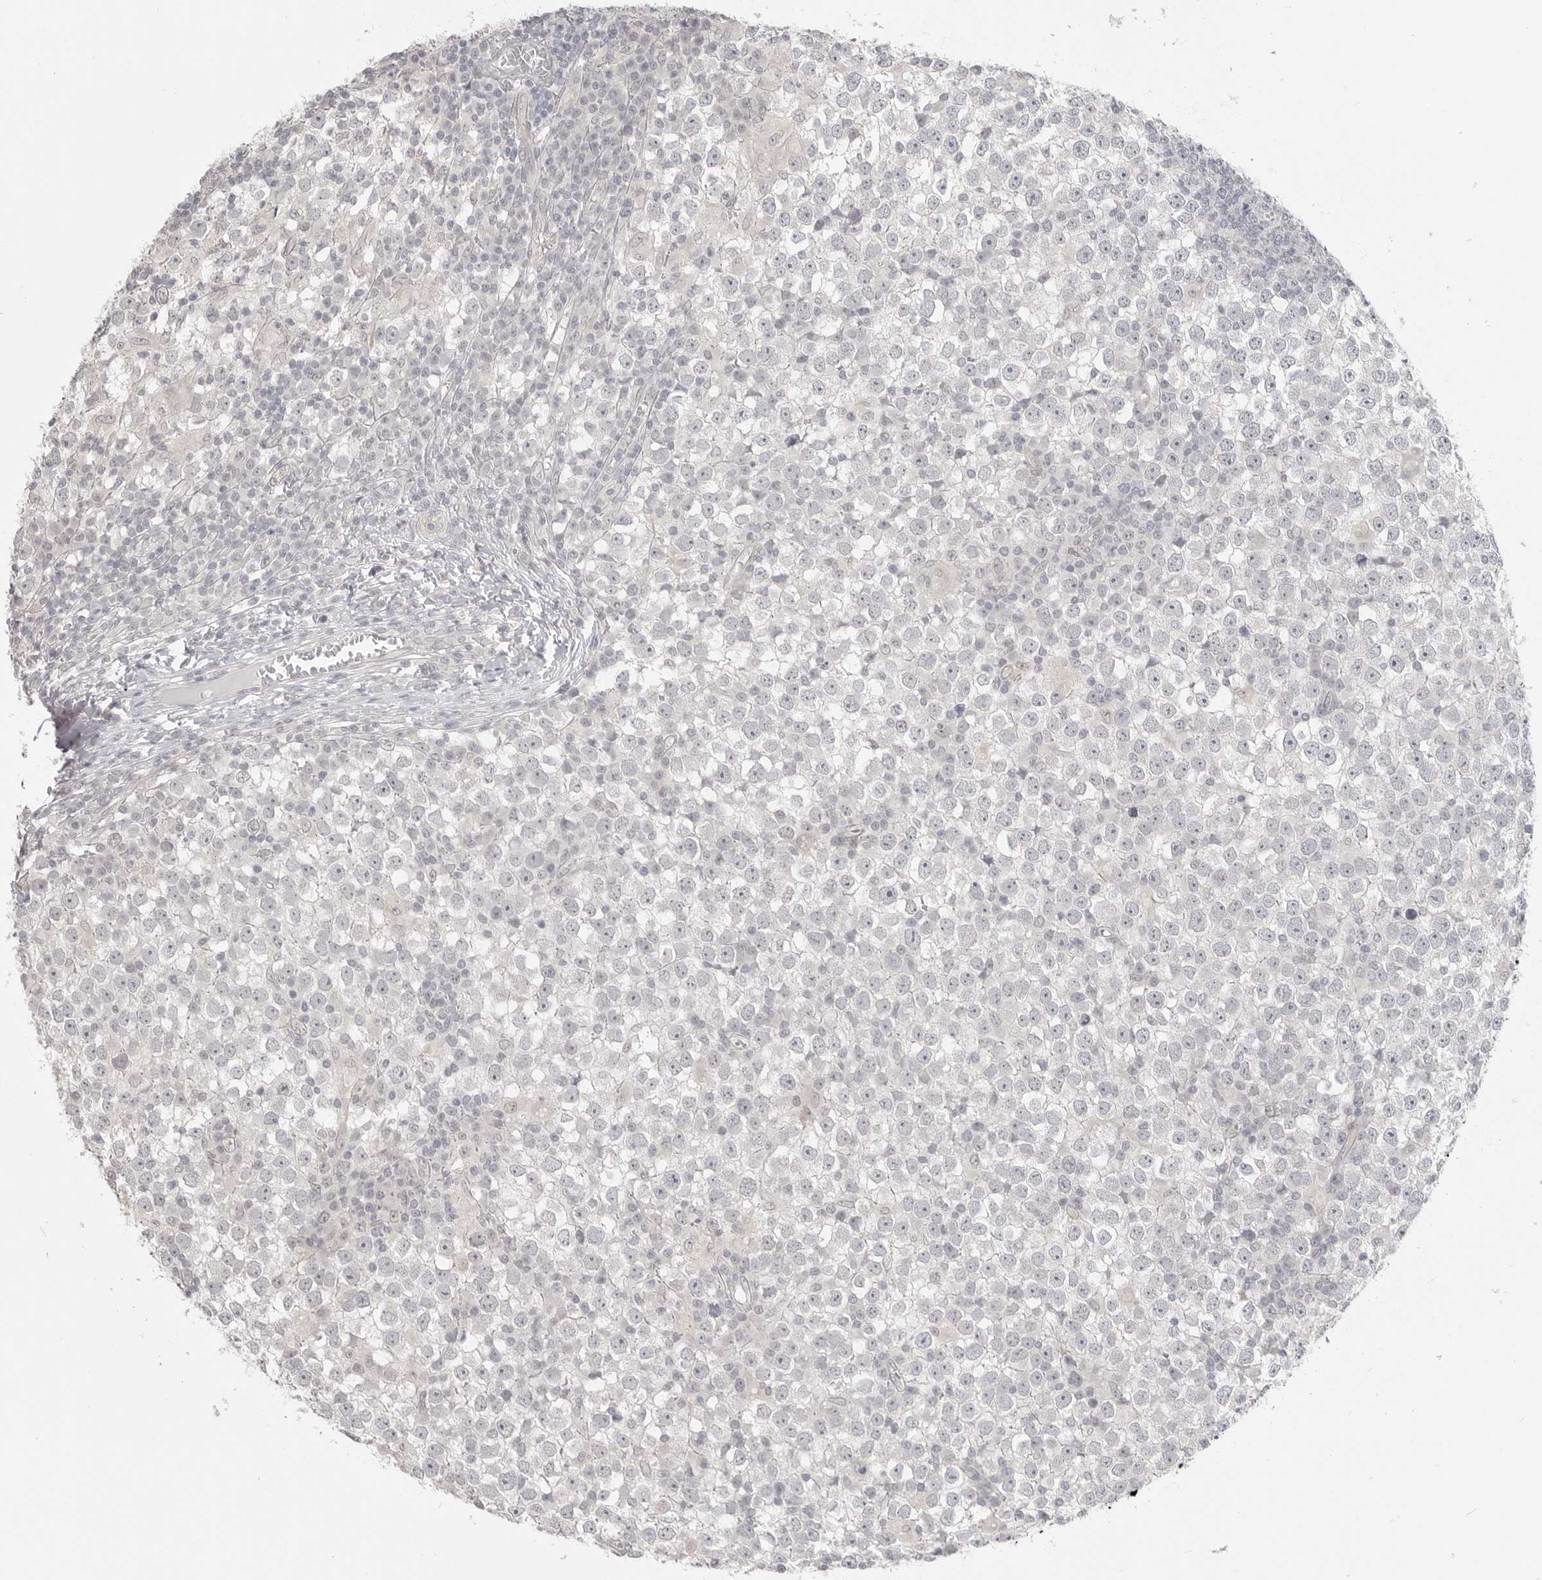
{"staining": {"intensity": "negative", "quantity": "none", "location": "none"}, "tissue": "testis cancer", "cell_type": "Tumor cells", "image_type": "cancer", "snomed": [{"axis": "morphology", "description": "Seminoma, NOS"}, {"axis": "topography", "description": "Testis"}], "caption": "A high-resolution histopathology image shows IHC staining of testis seminoma, which reveals no significant positivity in tumor cells.", "gene": "KLK11", "patient": {"sex": "male", "age": 65}}